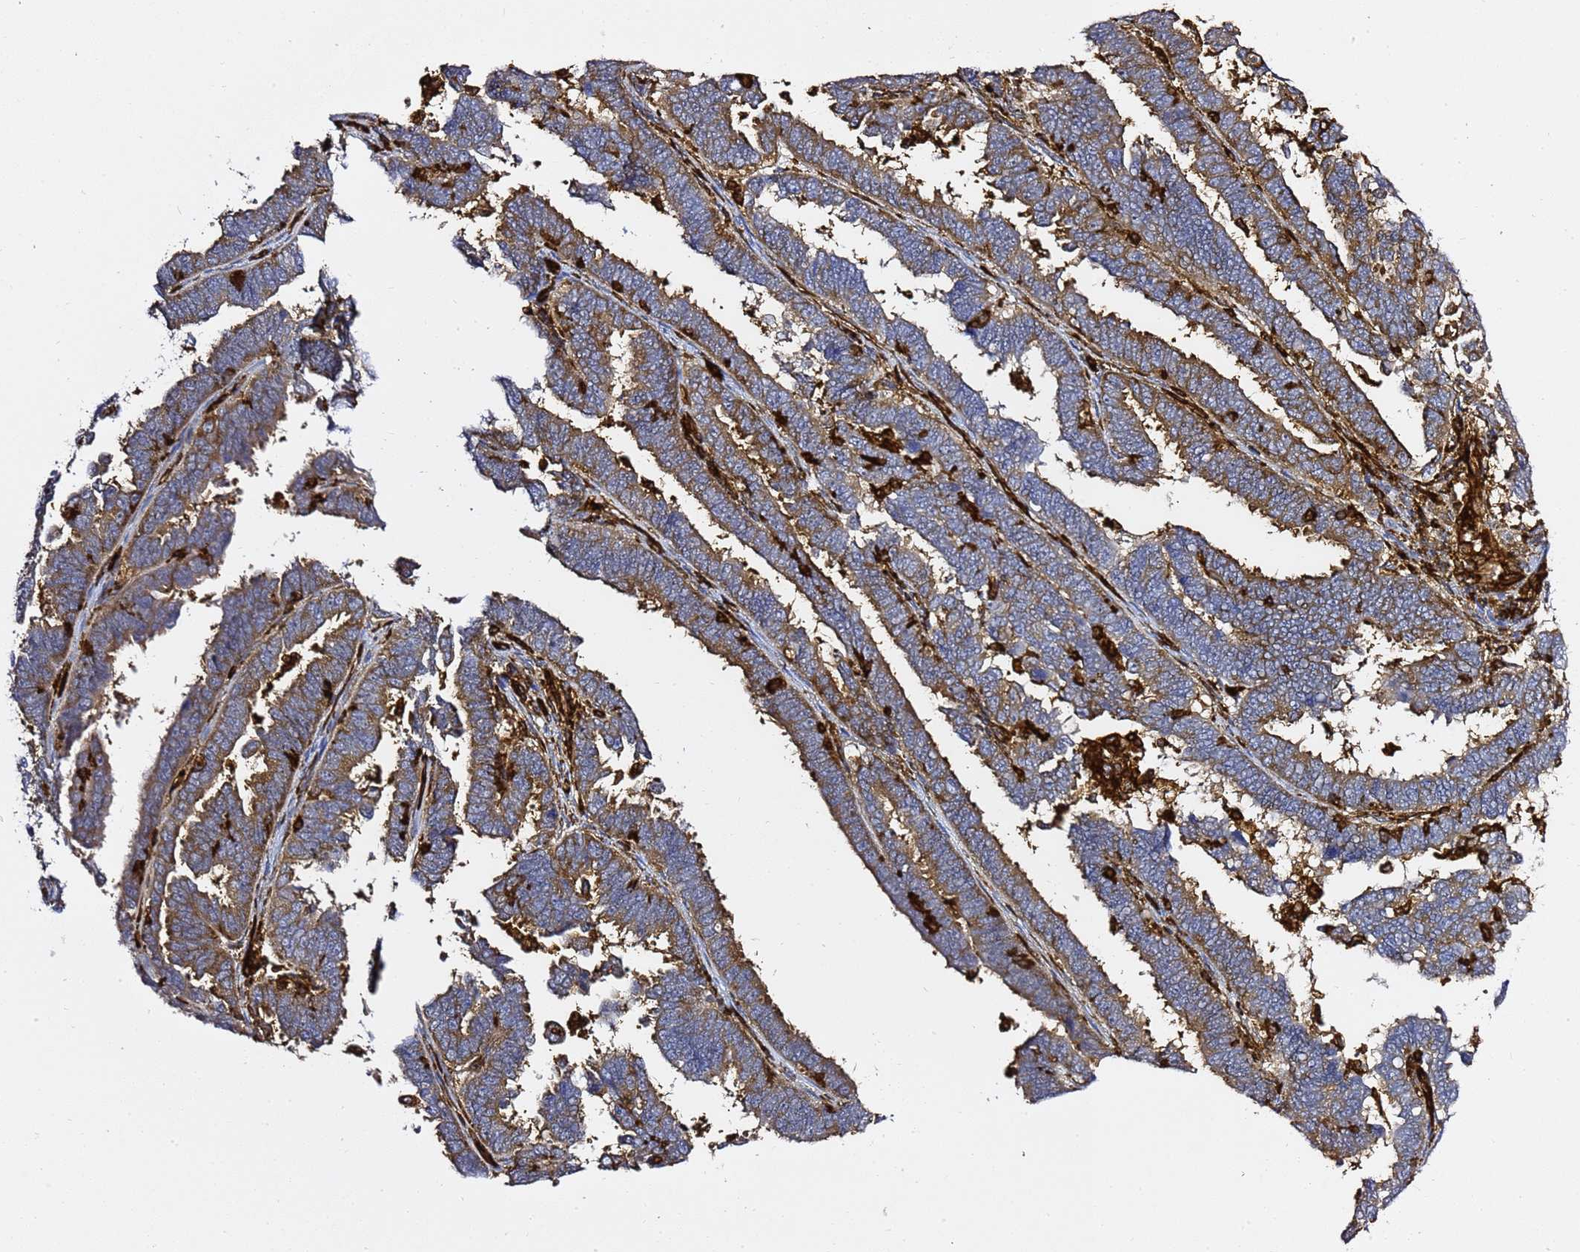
{"staining": {"intensity": "moderate", "quantity": ">75%", "location": "cytoplasmic/membranous"}, "tissue": "endometrial cancer", "cell_type": "Tumor cells", "image_type": "cancer", "snomed": [{"axis": "morphology", "description": "Adenocarcinoma, NOS"}, {"axis": "topography", "description": "Endometrium"}], "caption": "Human adenocarcinoma (endometrial) stained with a brown dye exhibits moderate cytoplasmic/membranous positive staining in approximately >75% of tumor cells.", "gene": "ZBTB8OS", "patient": {"sex": "female", "age": 75}}